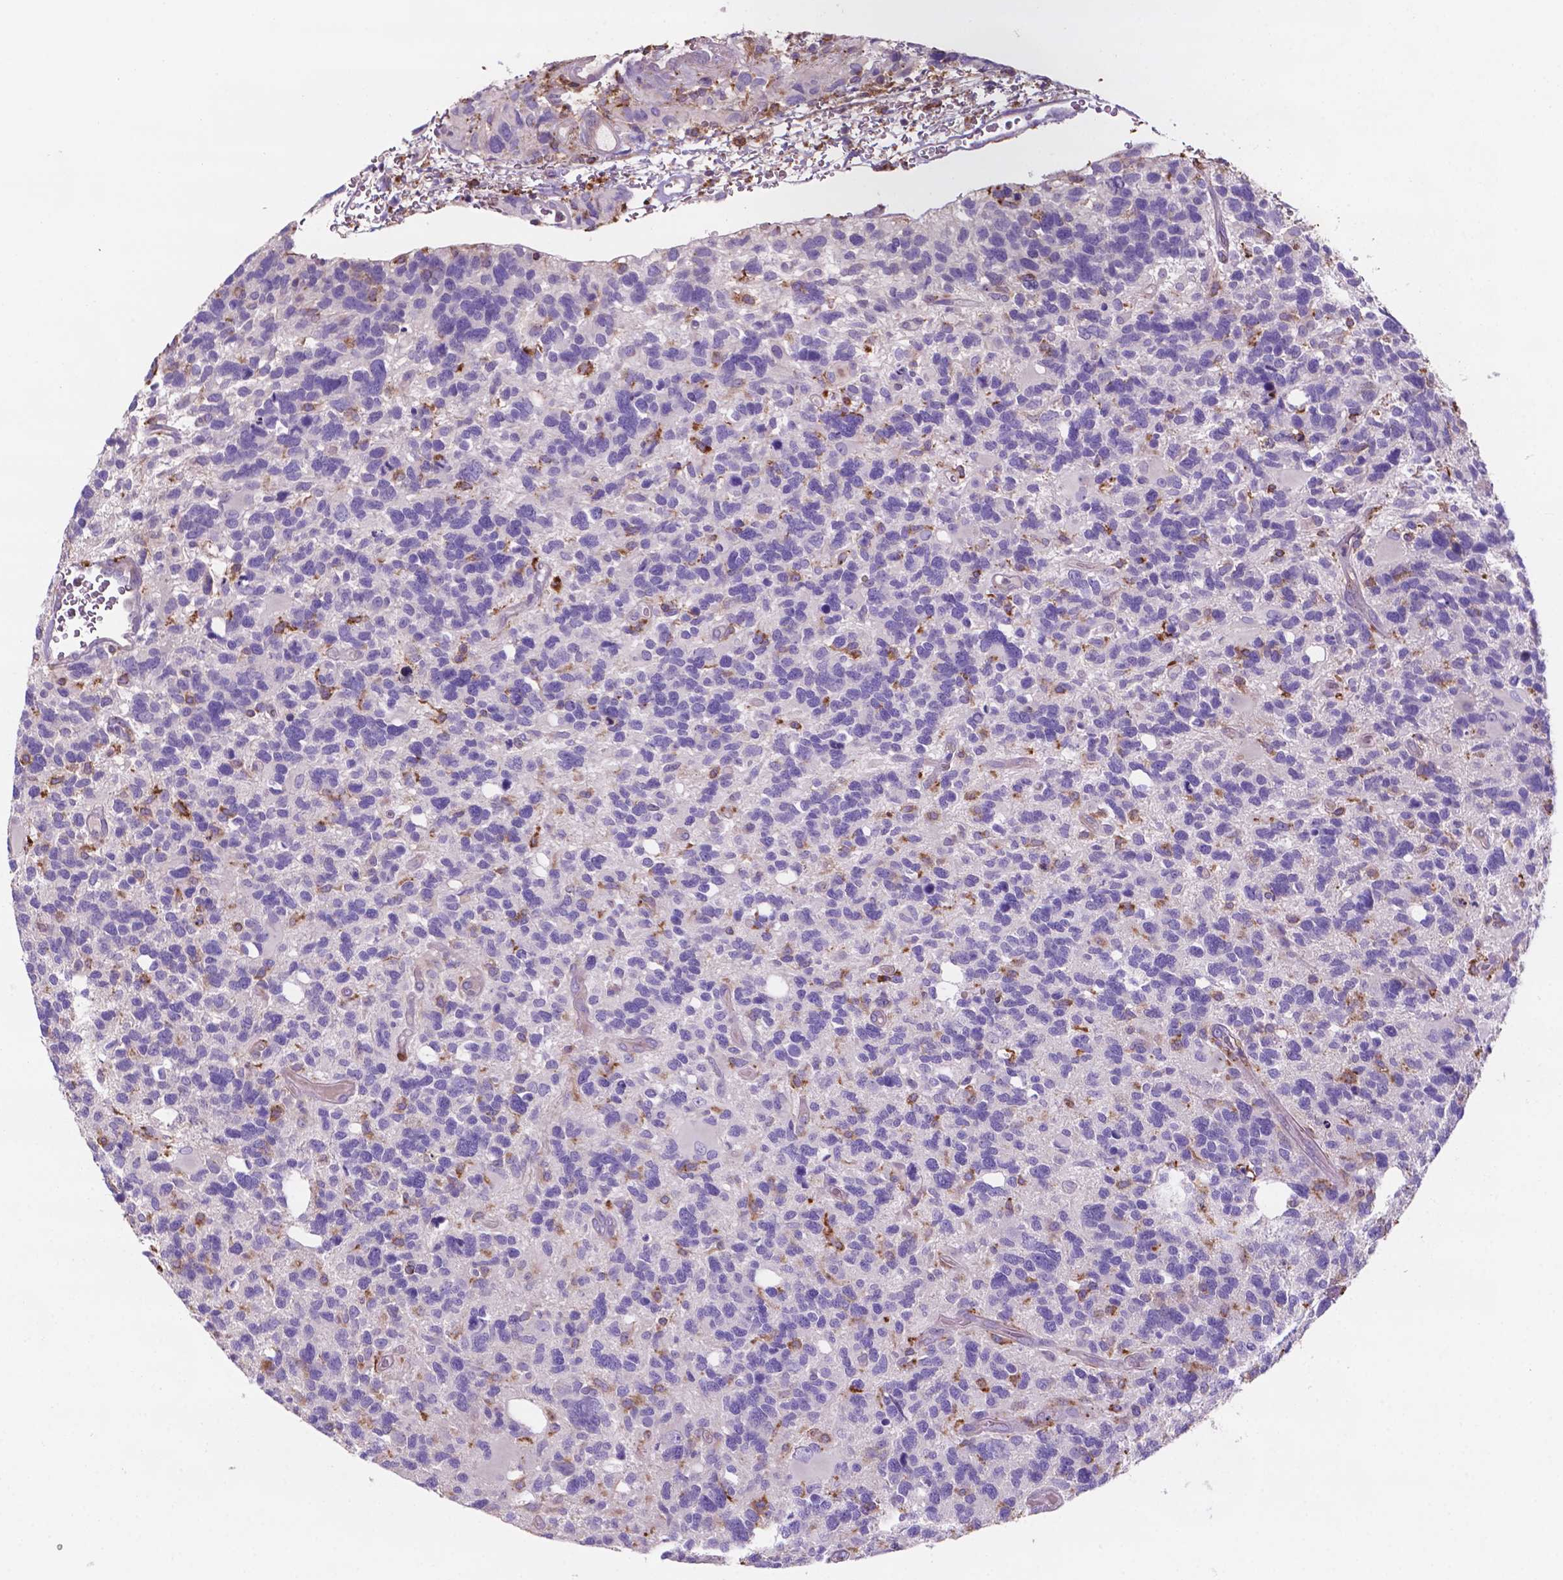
{"staining": {"intensity": "negative", "quantity": "none", "location": "none"}, "tissue": "glioma", "cell_type": "Tumor cells", "image_type": "cancer", "snomed": [{"axis": "morphology", "description": "Glioma, malignant, High grade"}, {"axis": "topography", "description": "Brain"}], "caption": "This image is of malignant glioma (high-grade) stained with immunohistochemistry (IHC) to label a protein in brown with the nuclei are counter-stained blue. There is no expression in tumor cells.", "gene": "MKRN2OS", "patient": {"sex": "male", "age": 49}}